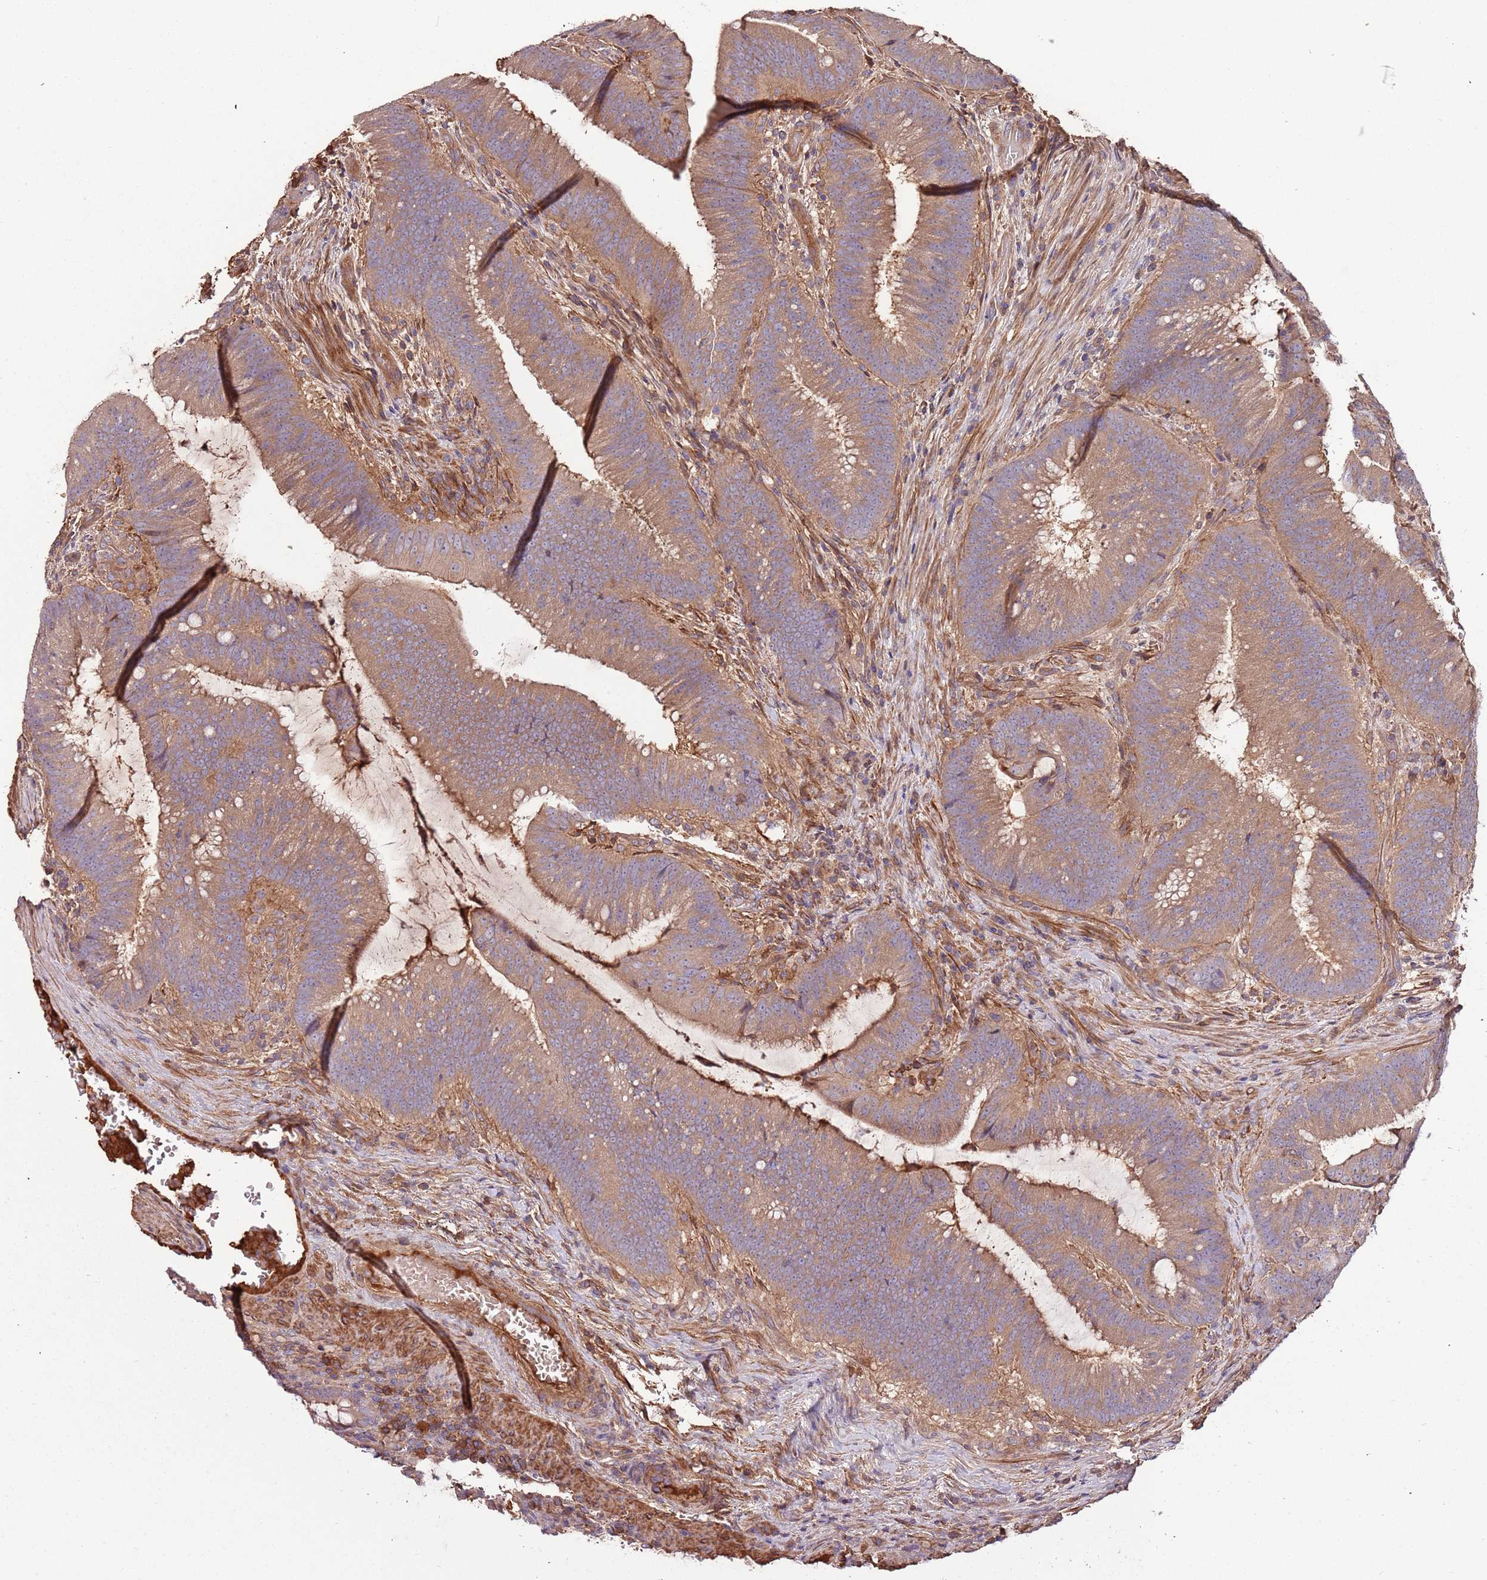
{"staining": {"intensity": "moderate", "quantity": ">75%", "location": "cytoplasmic/membranous"}, "tissue": "colorectal cancer", "cell_type": "Tumor cells", "image_type": "cancer", "snomed": [{"axis": "morphology", "description": "Adenocarcinoma, NOS"}, {"axis": "topography", "description": "Colon"}], "caption": "Immunohistochemical staining of human colorectal cancer (adenocarcinoma) demonstrates medium levels of moderate cytoplasmic/membranous protein expression in about >75% of tumor cells.", "gene": "DENR", "patient": {"sex": "female", "age": 43}}